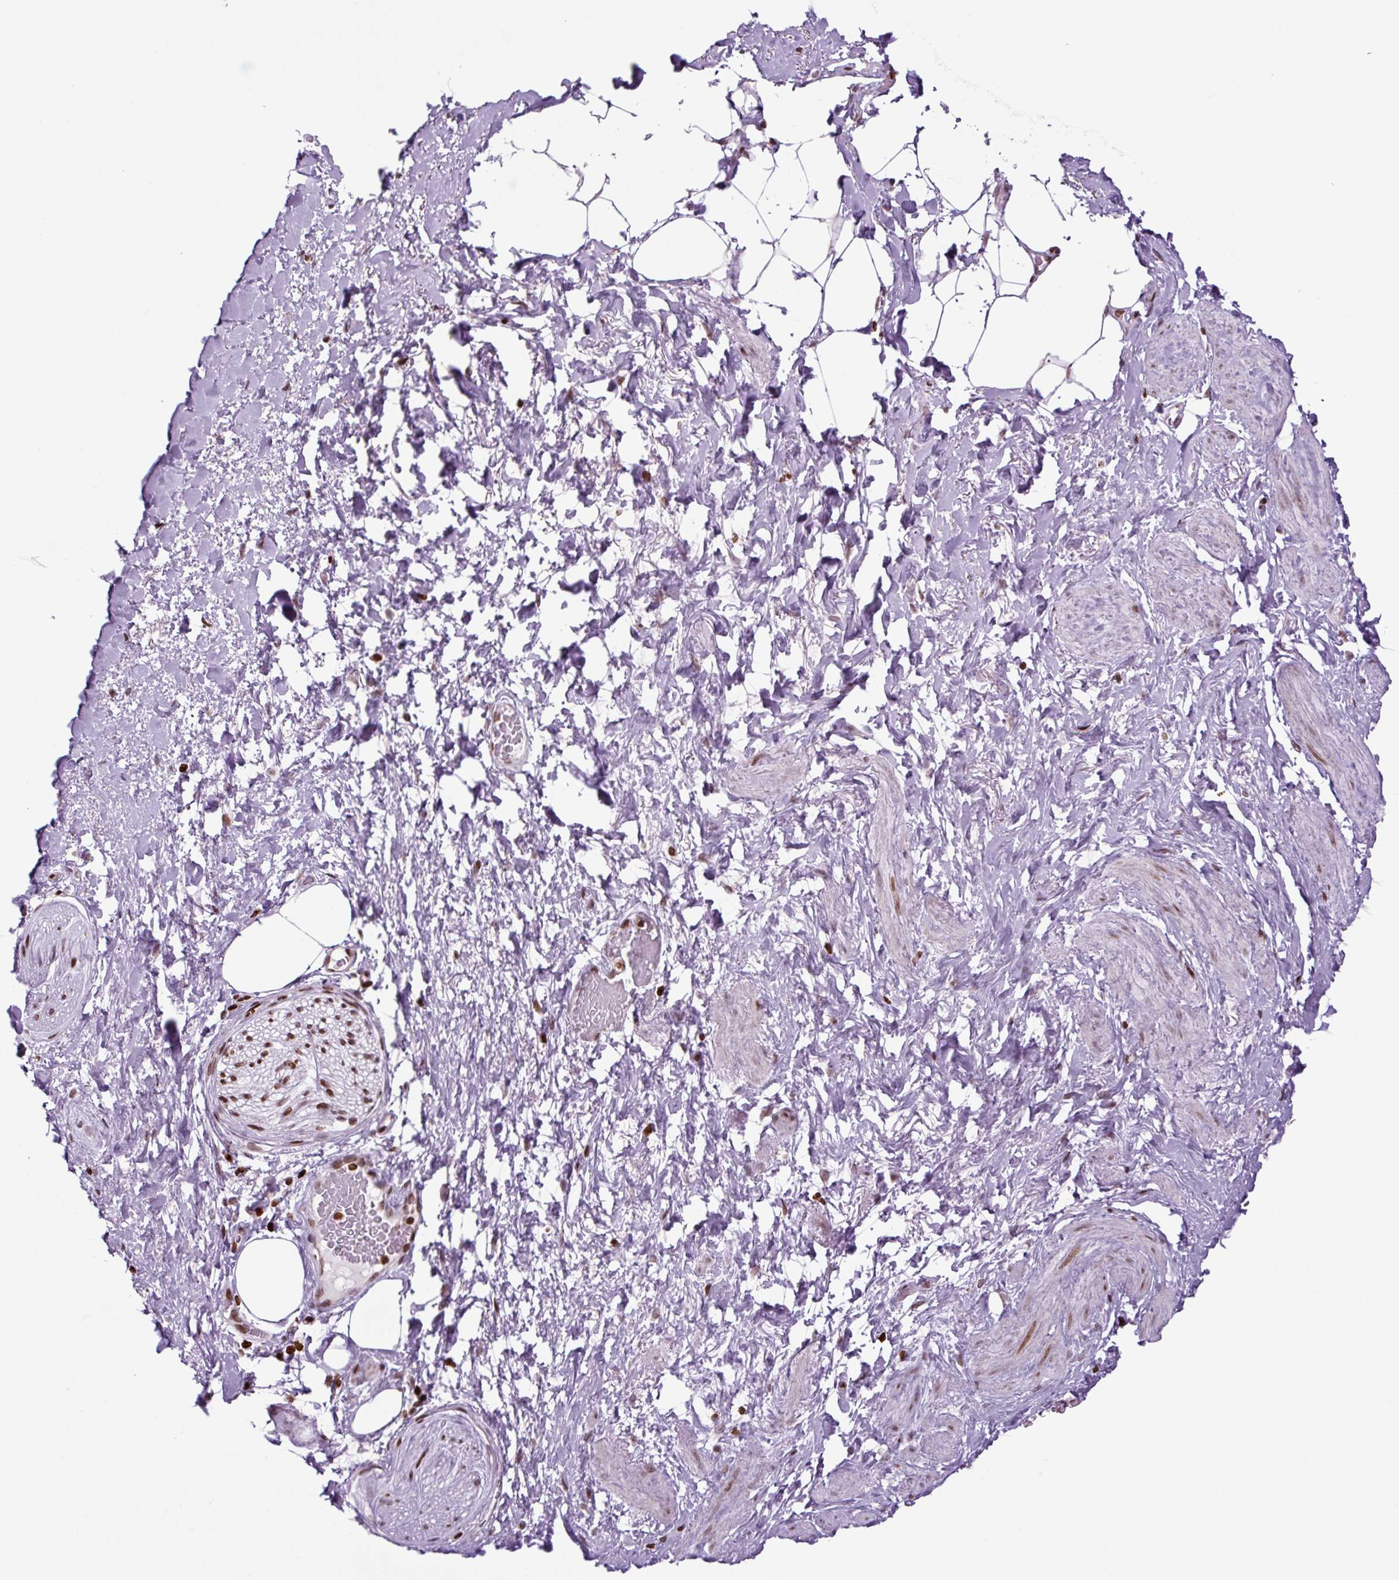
{"staining": {"intensity": "moderate", "quantity": ">75%", "location": "nuclear"}, "tissue": "adipose tissue", "cell_type": "Adipocytes", "image_type": "normal", "snomed": [{"axis": "morphology", "description": "Normal tissue, NOS"}, {"axis": "topography", "description": "Vagina"}, {"axis": "topography", "description": "Peripheral nerve tissue"}], "caption": "Immunohistochemistry (IHC) image of normal adipose tissue: human adipose tissue stained using immunohistochemistry exhibits medium levels of moderate protein expression localized specifically in the nuclear of adipocytes, appearing as a nuclear brown color.", "gene": "H1", "patient": {"sex": "female", "age": 71}}